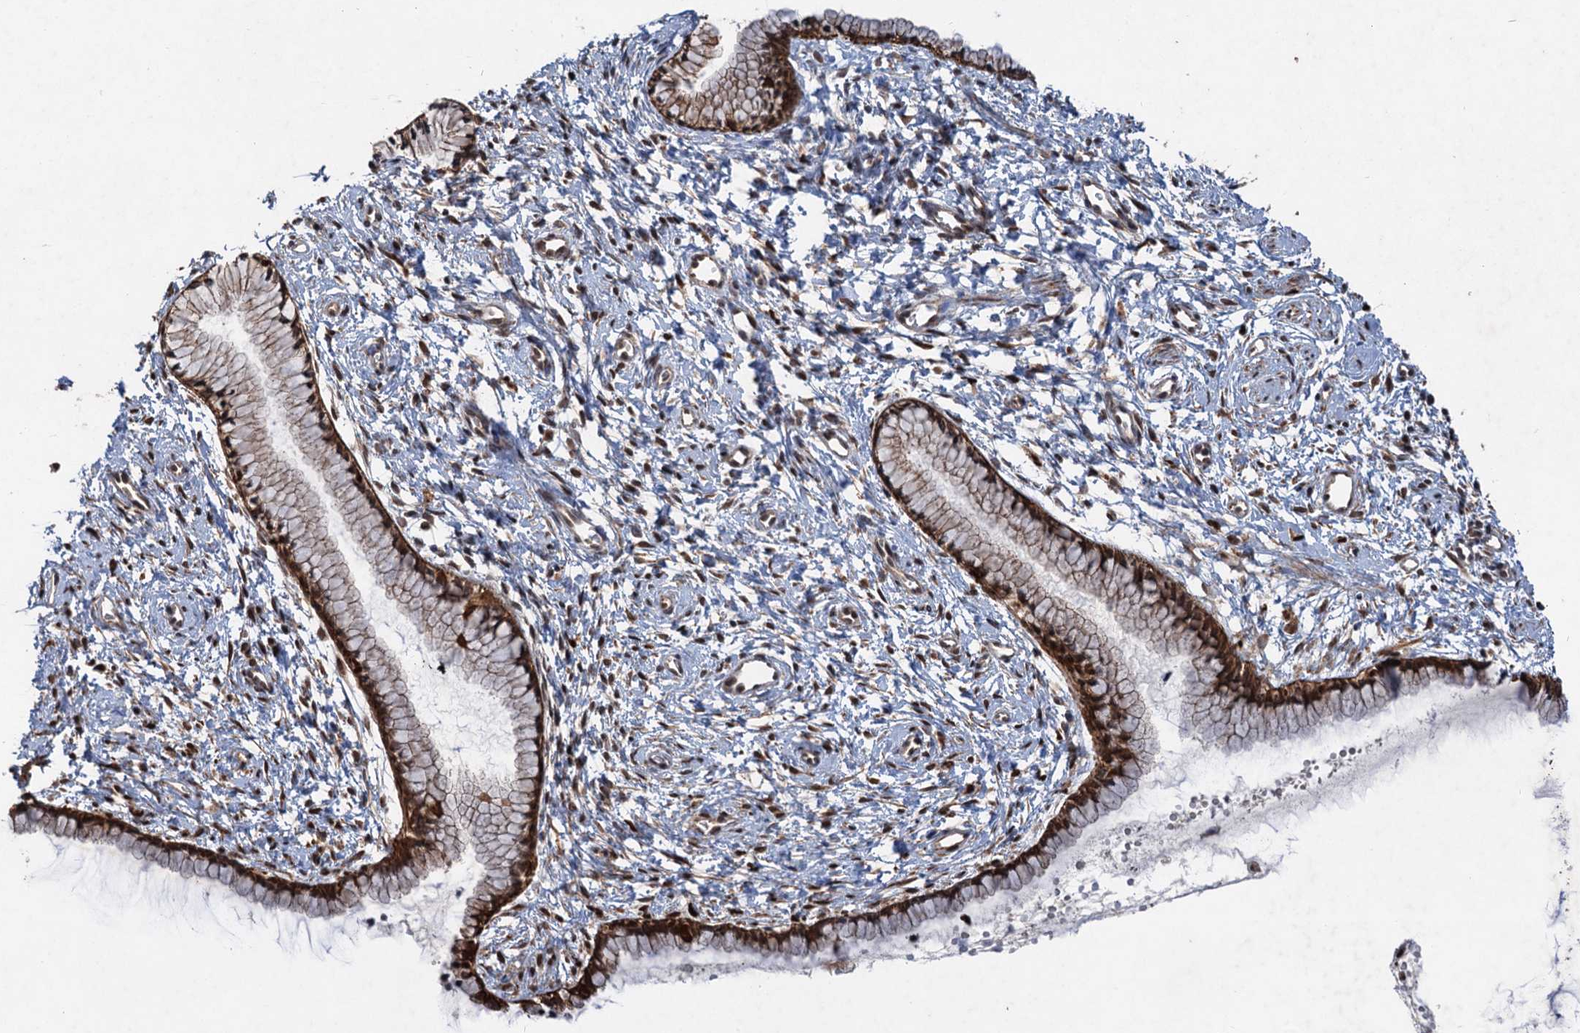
{"staining": {"intensity": "strong", "quantity": ">75%", "location": "cytoplasmic/membranous"}, "tissue": "cervix", "cell_type": "Glandular cells", "image_type": "normal", "snomed": [{"axis": "morphology", "description": "Normal tissue, NOS"}, {"axis": "topography", "description": "Cervix"}], "caption": "The micrograph reveals a brown stain indicating the presence of a protein in the cytoplasmic/membranous of glandular cells in cervix.", "gene": "TTC31", "patient": {"sex": "female", "age": 57}}